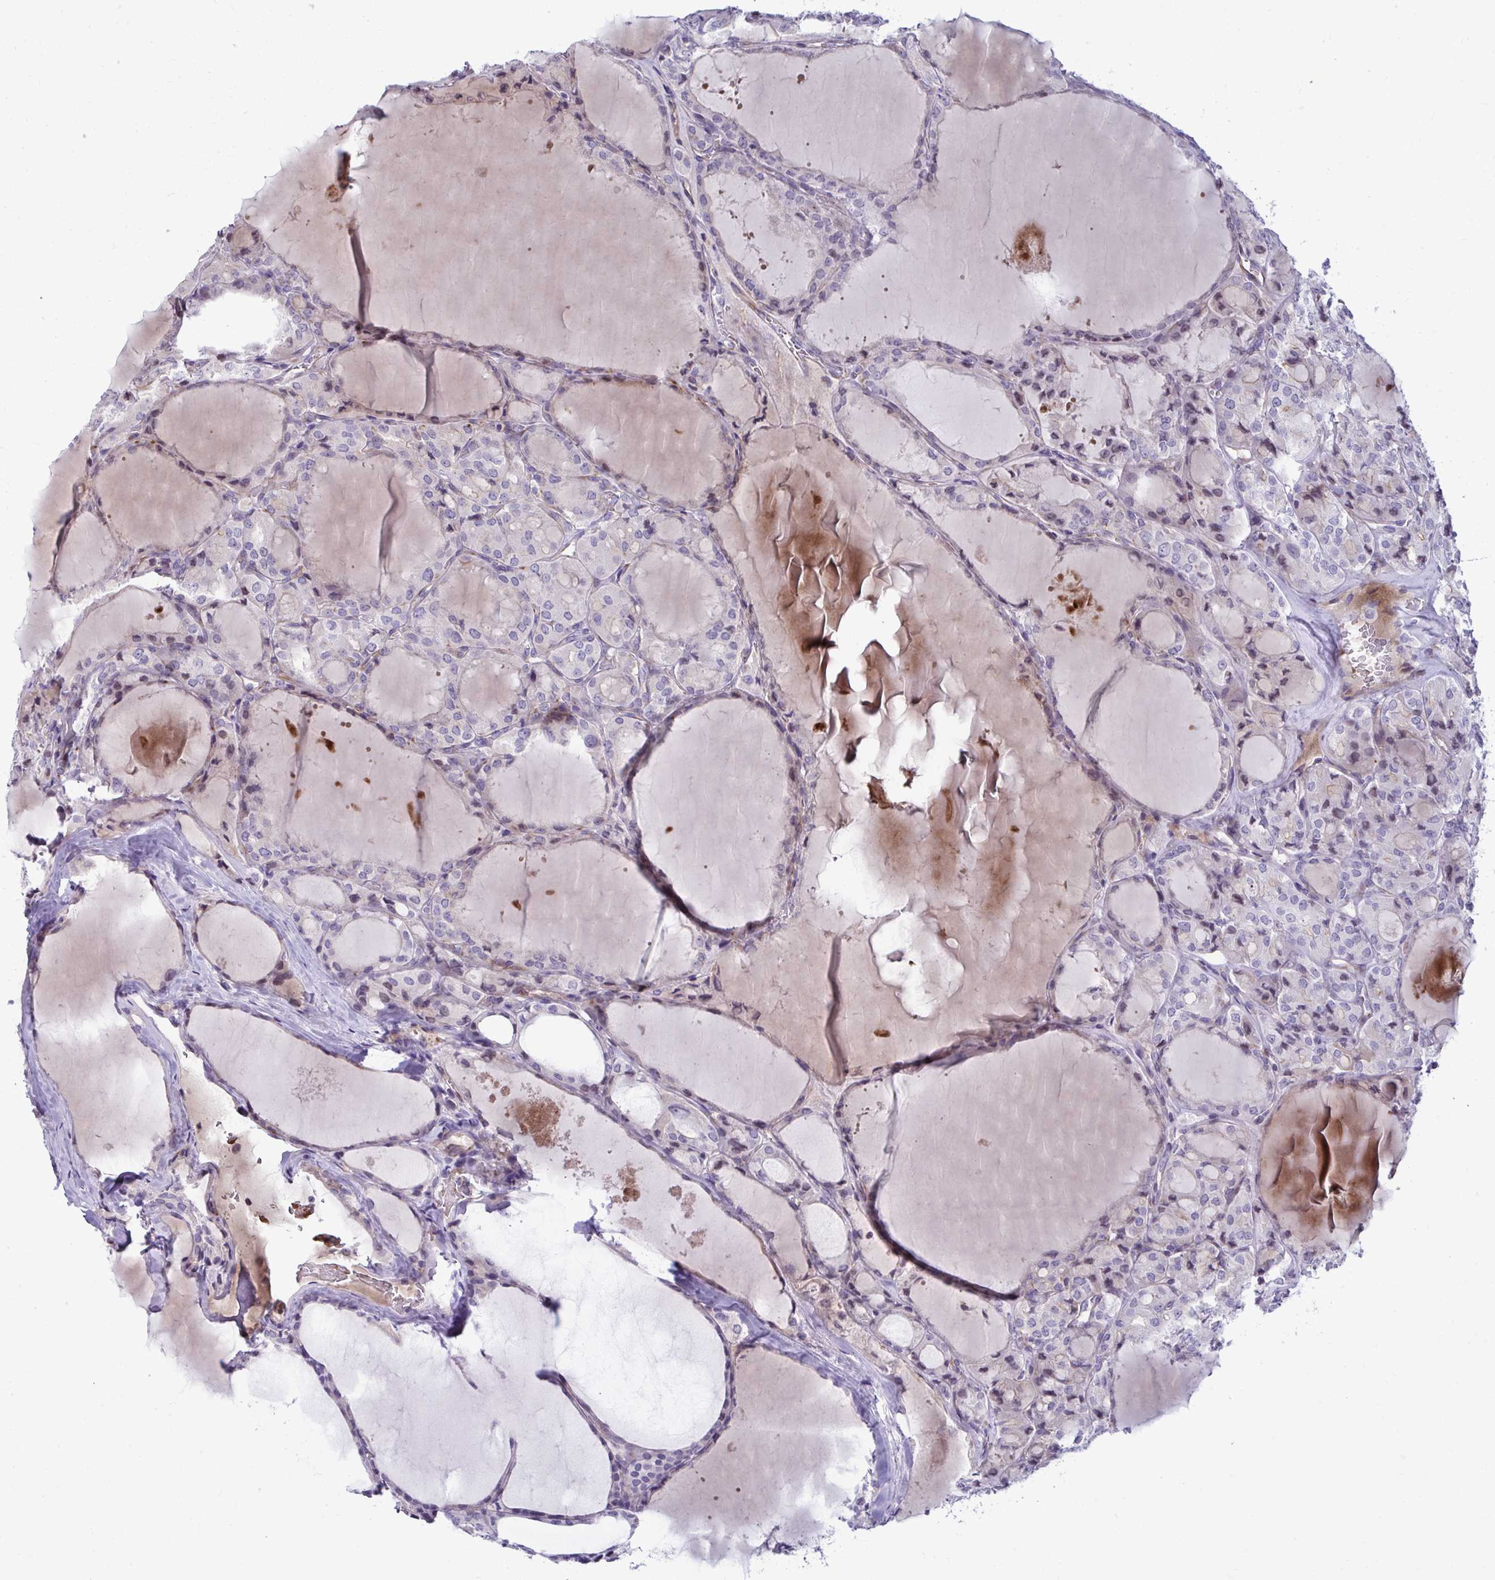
{"staining": {"intensity": "weak", "quantity": "<25%", "location": "cytoplasmic/membranous"}, "tissue": "thyroid cancer", "cell_type": "Tumor cells", "image_type": "cancer", "snomed": [{"axis": "morphology", "description": "Papillary adenocarcinoma, NOS"}, {"axis": "topography", "description": "Thyroid gland"}], "caption": "High power microscopy photomicrograph of an immunohistochemistry histopathology image of thyroid papillary adenocarcinoma, revealing no significant staining in tumor cells. Brightfield microscopy of IHC stained with DAB (3,3'-diaminobenzidine) (brown) and hematoxylin (blue), captured at high magnification.", "gene": "SLC14A1", "patient": {"sex": "male", "age": 87}}